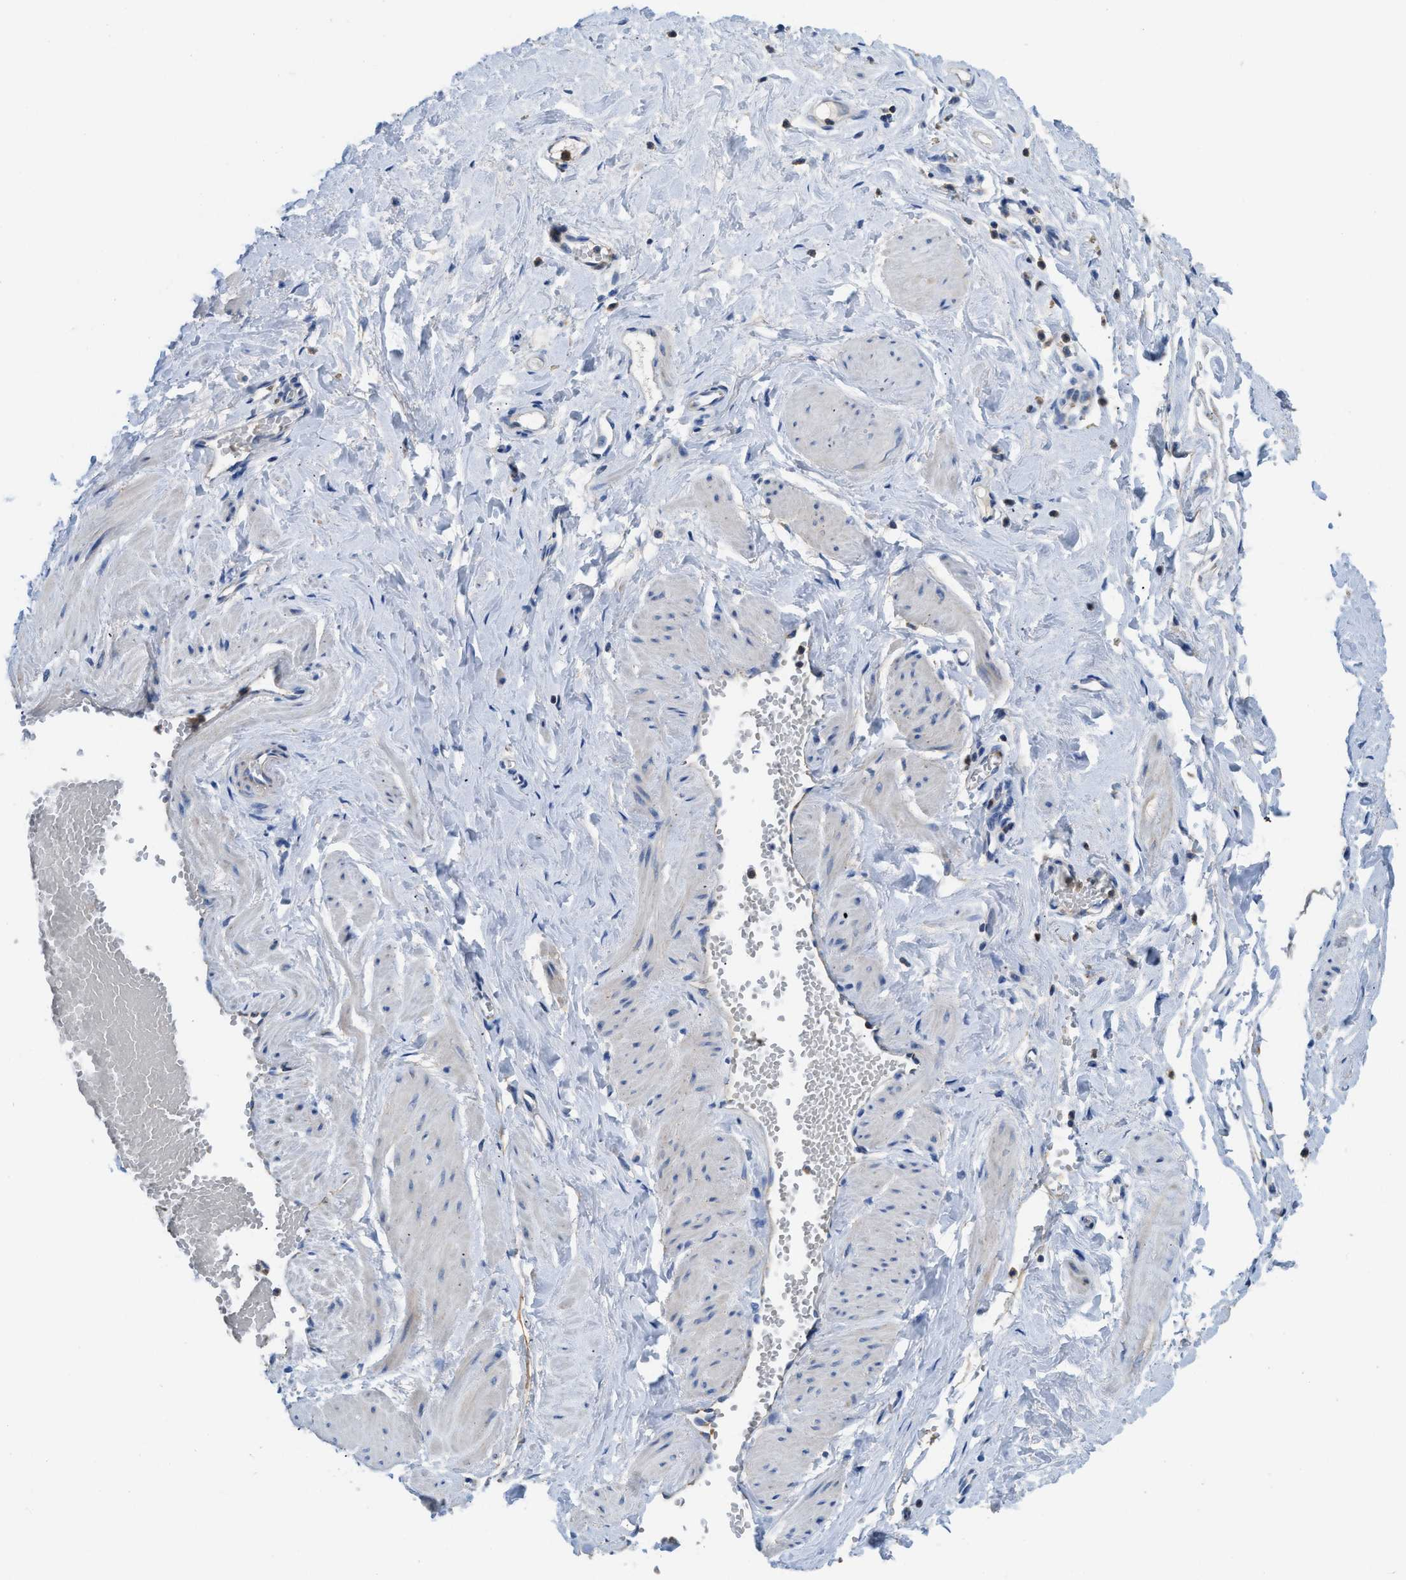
{"staining": {"intensity": "negative", "quantity": "none", "location": "none"}, "tissue": "adipose tissue", "cell_type": "Adipocytes", "image_type": "normal", "snomed": [{"axis": "morphology", "description": "Normal tissue, NOS"}, {"axis": "topography", "description": "Soft tissue"}, {"axis": "topography", "description": "Vascular tissue"}], "caption": "Immunohistochemistry histopathology image of unremarkable adipose tissue: adipose tissue stained with DAB (3,3'-diaminobenzidine) shows no significant protein positivity in adipocytes.", "gene": "SLC25A13", "patient": {"sex": "female", "age": 35}}